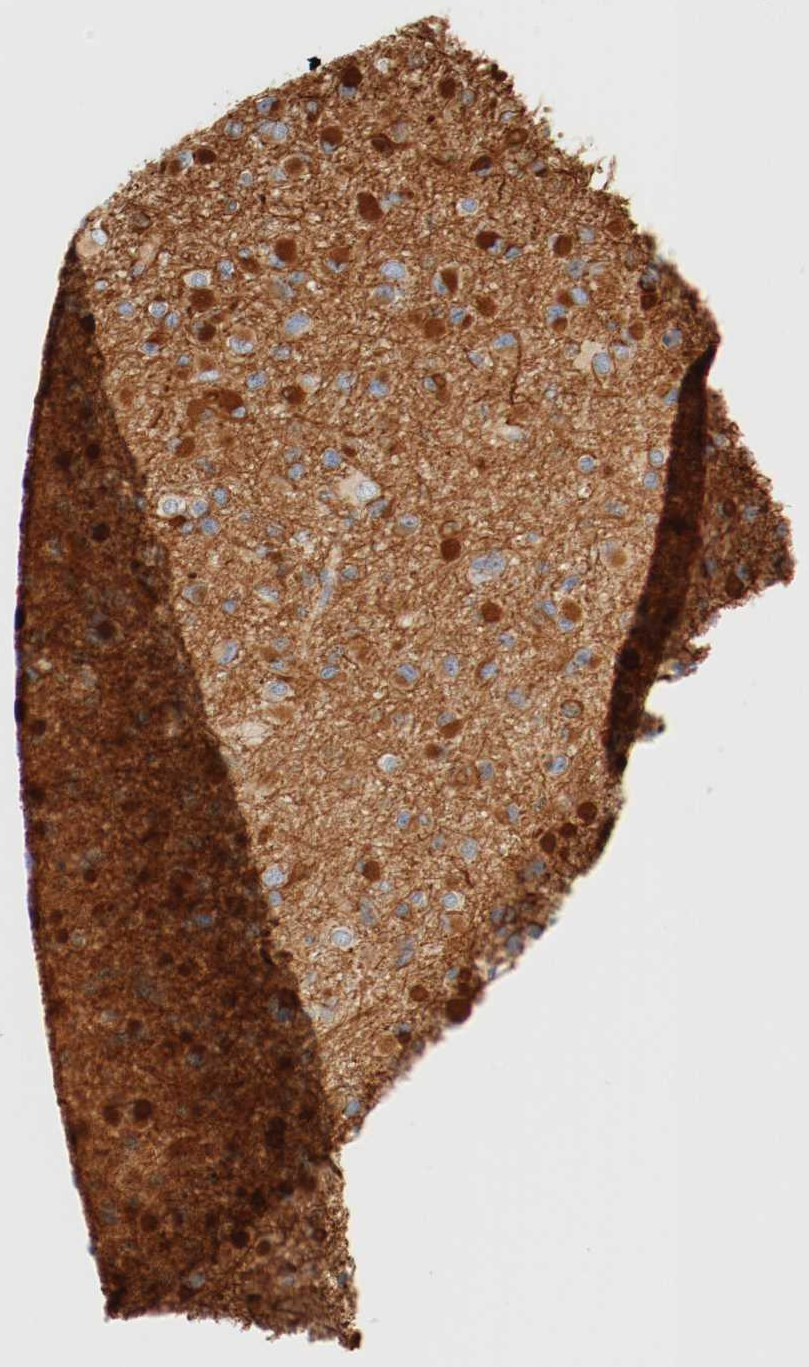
{"staining": {"intensity": "moderate", "quantity": ">75%", "location": "cytoplasmic/membranous"}, "tissue": "glioma", "cell_type": "Tumor cells", "image_type": "cancer", "snomed": [{"axis": "morphology", "description": "Glioma, malignant, Low grade"}, {"axis": "topography", "description": "Brain"}], "caption": "A brown stain highlights moderate cytoplasmic/membranous expression of a protein in malignant low-grade glioma tumor cells.", "gene": "GIT1", "patient": {"sex": "male", "age": 42}}